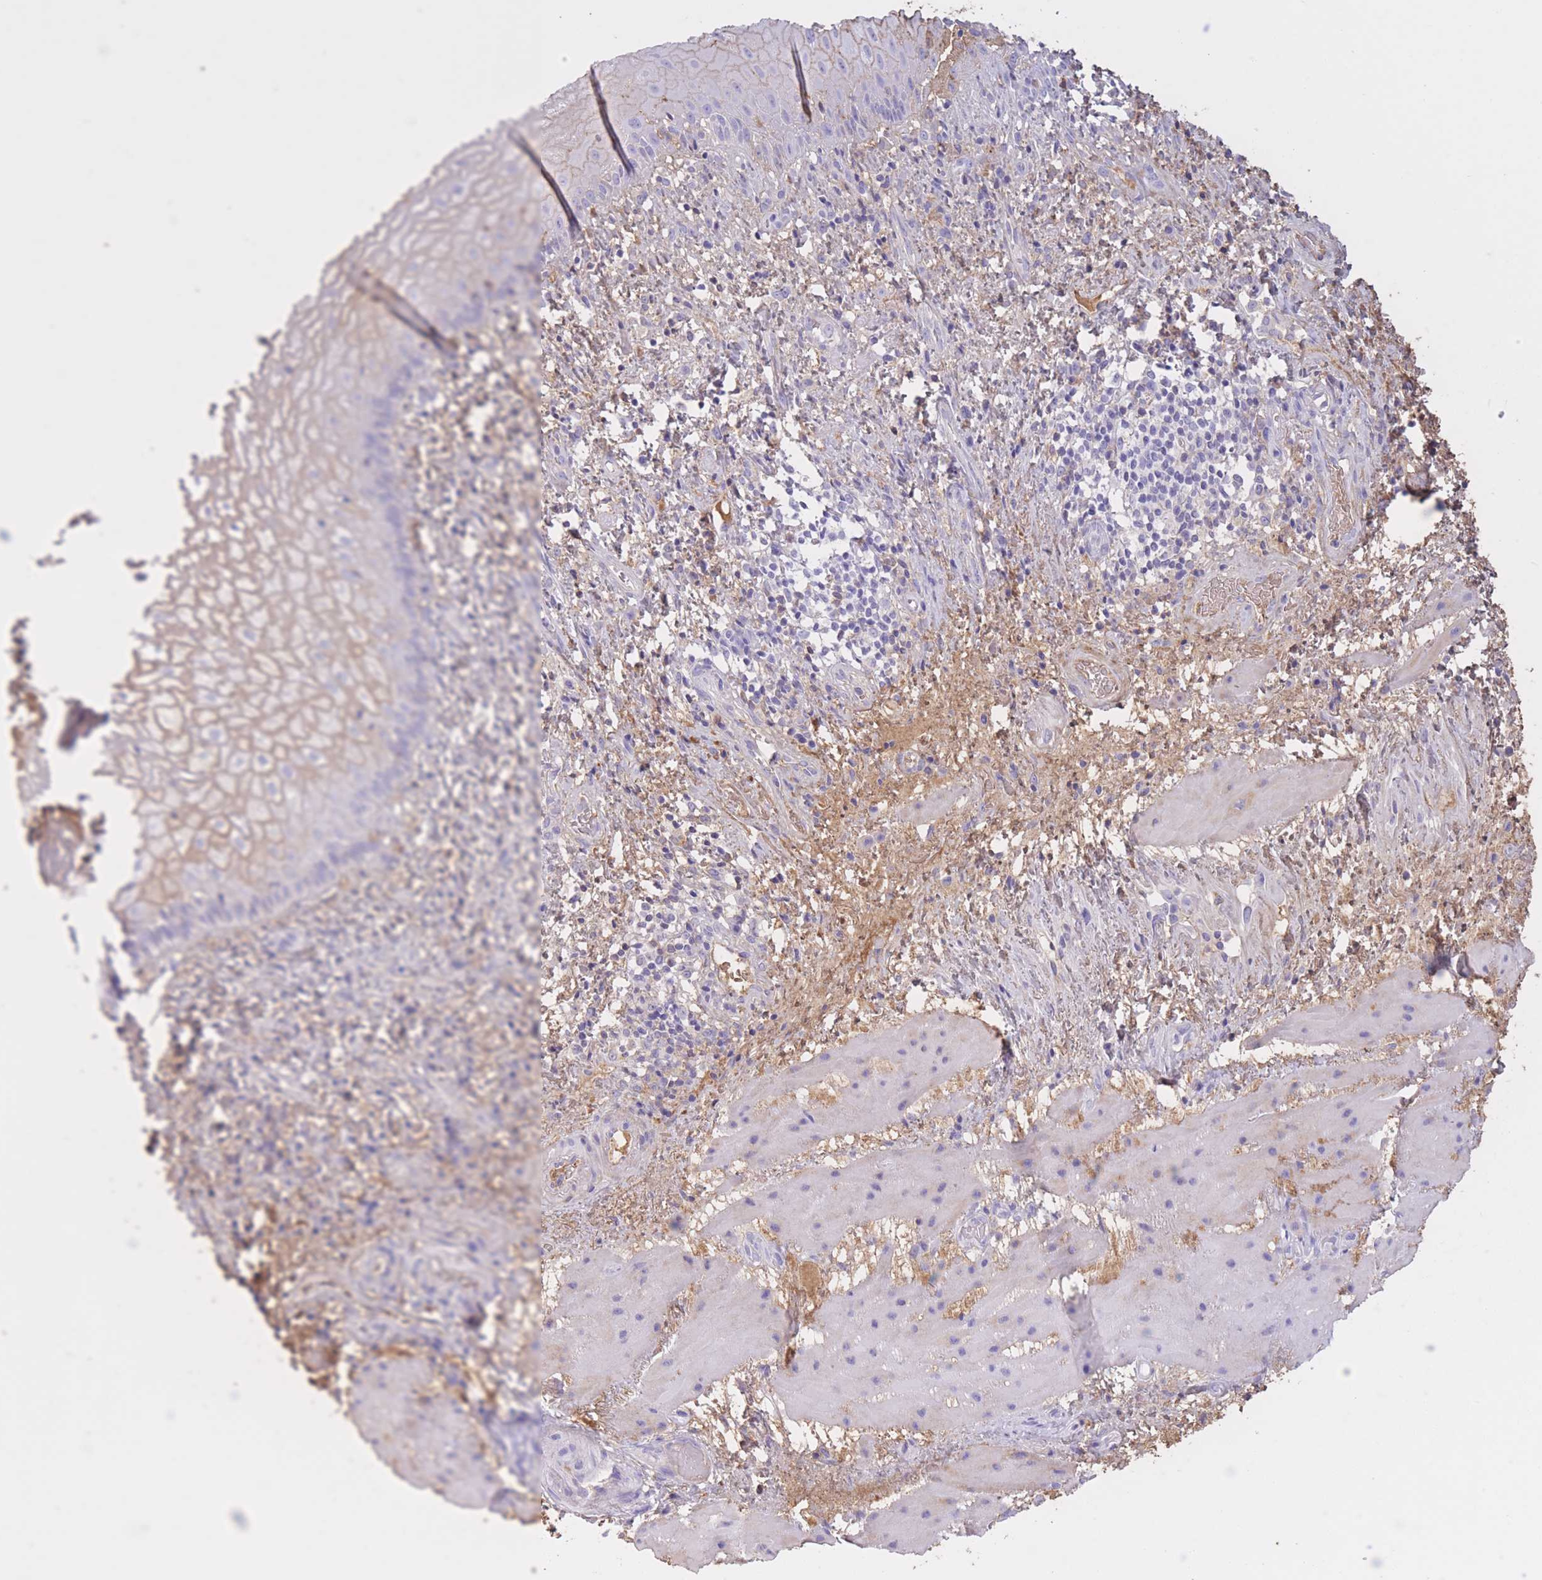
{"staining": {"intensity": "strong", "quantity": "<25%", "location": "cytoplasmic/membranous"}, "tissue": "esophagus", "cell_type": "Squamous epithelial cells", "image_type": "normal", "snomed": [{"axis": "morphology", "description": "Normal tissue, NOS"}, {"axis": "topography", "description": "Esophagus"}], "caption": "Immunohistochemical staining of benign esophagus shows strong cytoplasmic/membranous protein positivity in about <25% of squamous epithelial cells.", "gene": "AP3S1", "patient": {"sex": "female", "age": 75}}